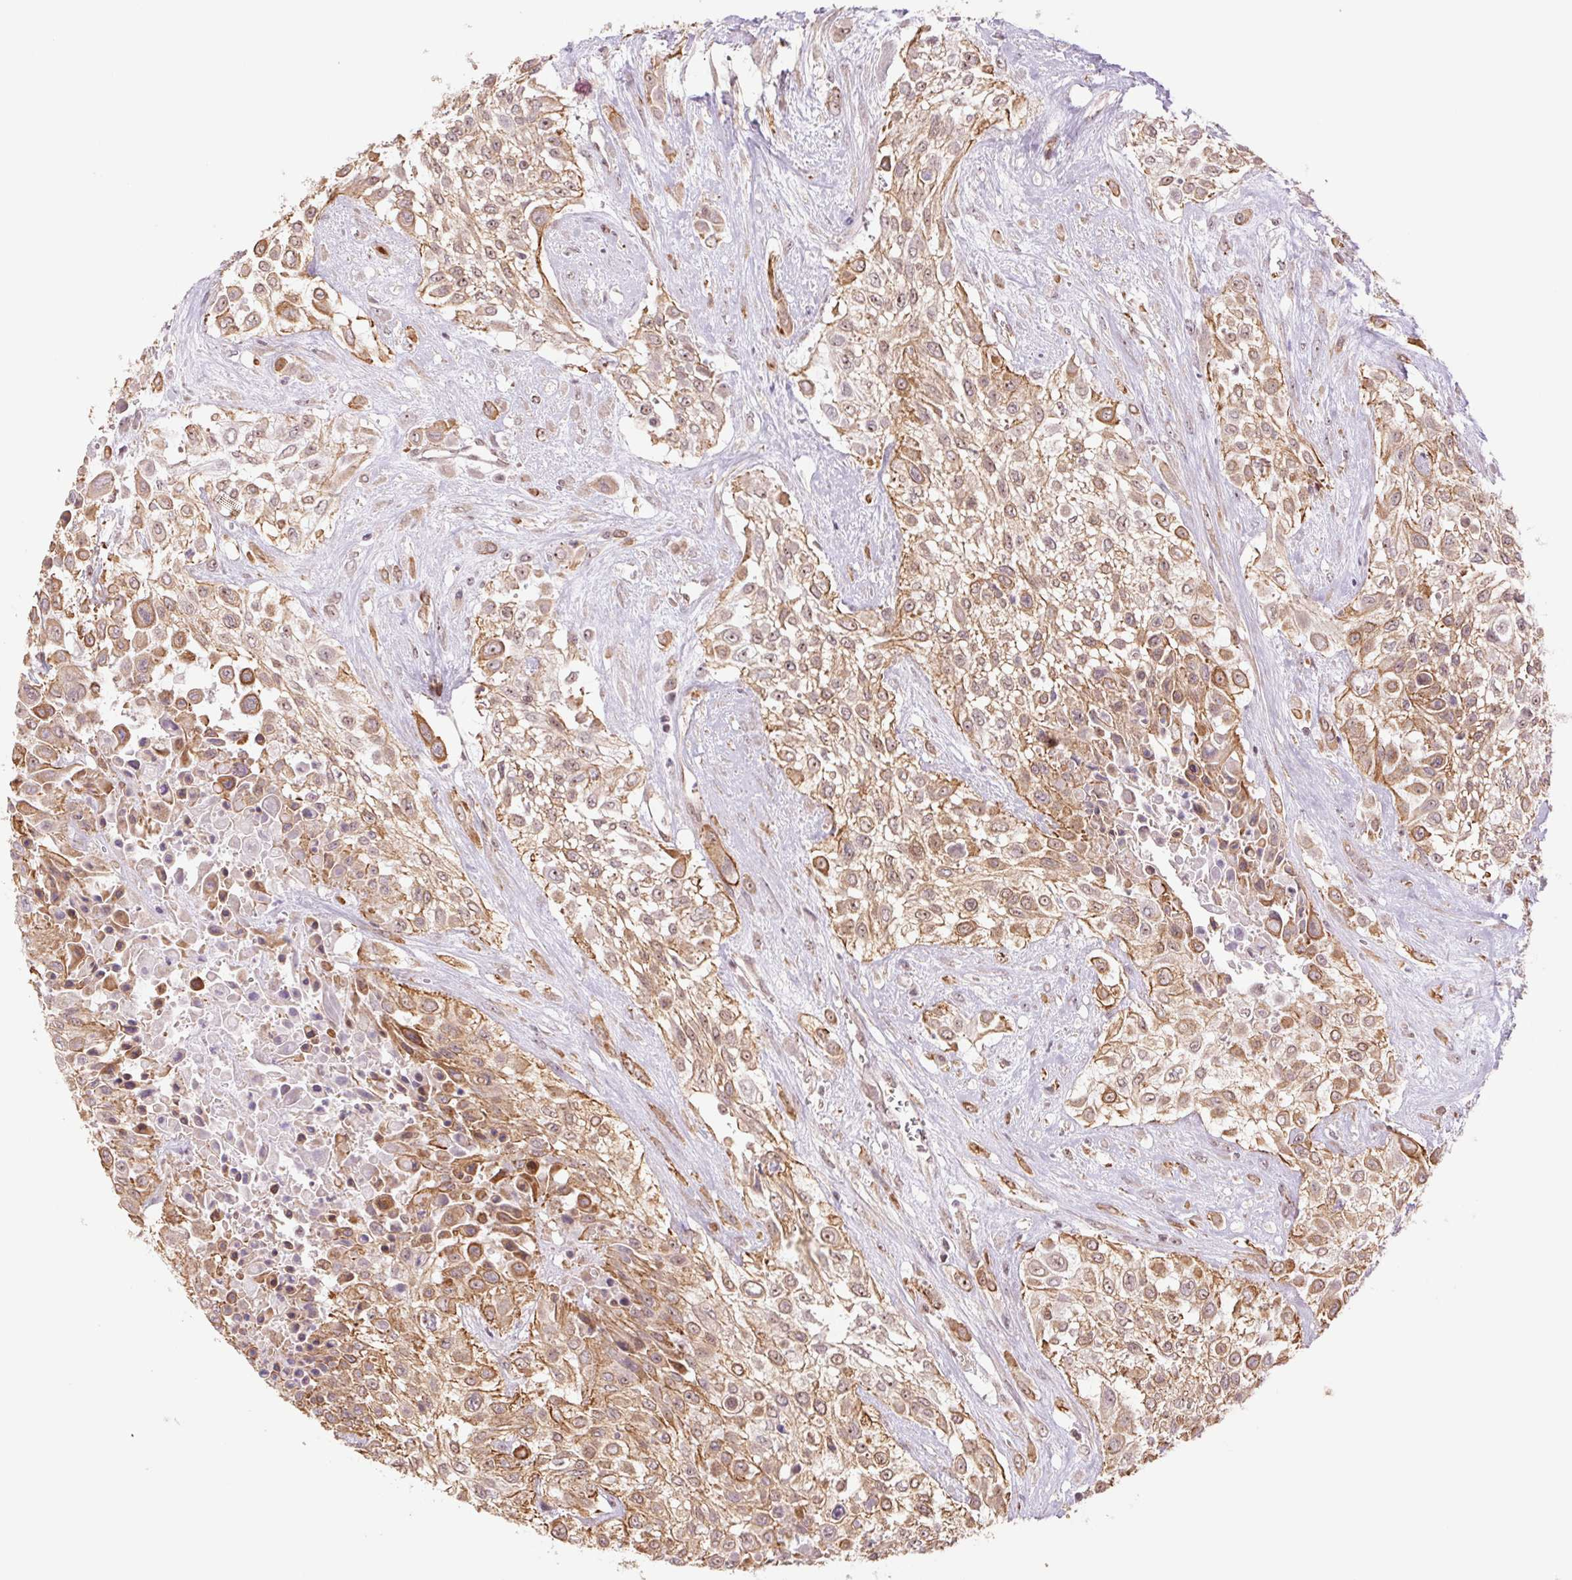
{"staining": {"intensity": "moderate", "quantity": ">75%", "location": "cytoplasmic/membranous"}, "tissue": "urothelial cancer", "cell_type": "Tumor cells", "image_type": "cancer", "snomed": [{"axis": "morphology", "description": "Urothelial carcinoma, High grade"}, {"axis": "topography", "description": "Urinary bladder"}], "caption": "Immunohistochemical staining of urothelial cancer displays moderate cytoplasmic/membranous protein staining in about >75% of tumor cells.", "gene": "CWC25", "patient": {"sex": "male", "age": 57}}